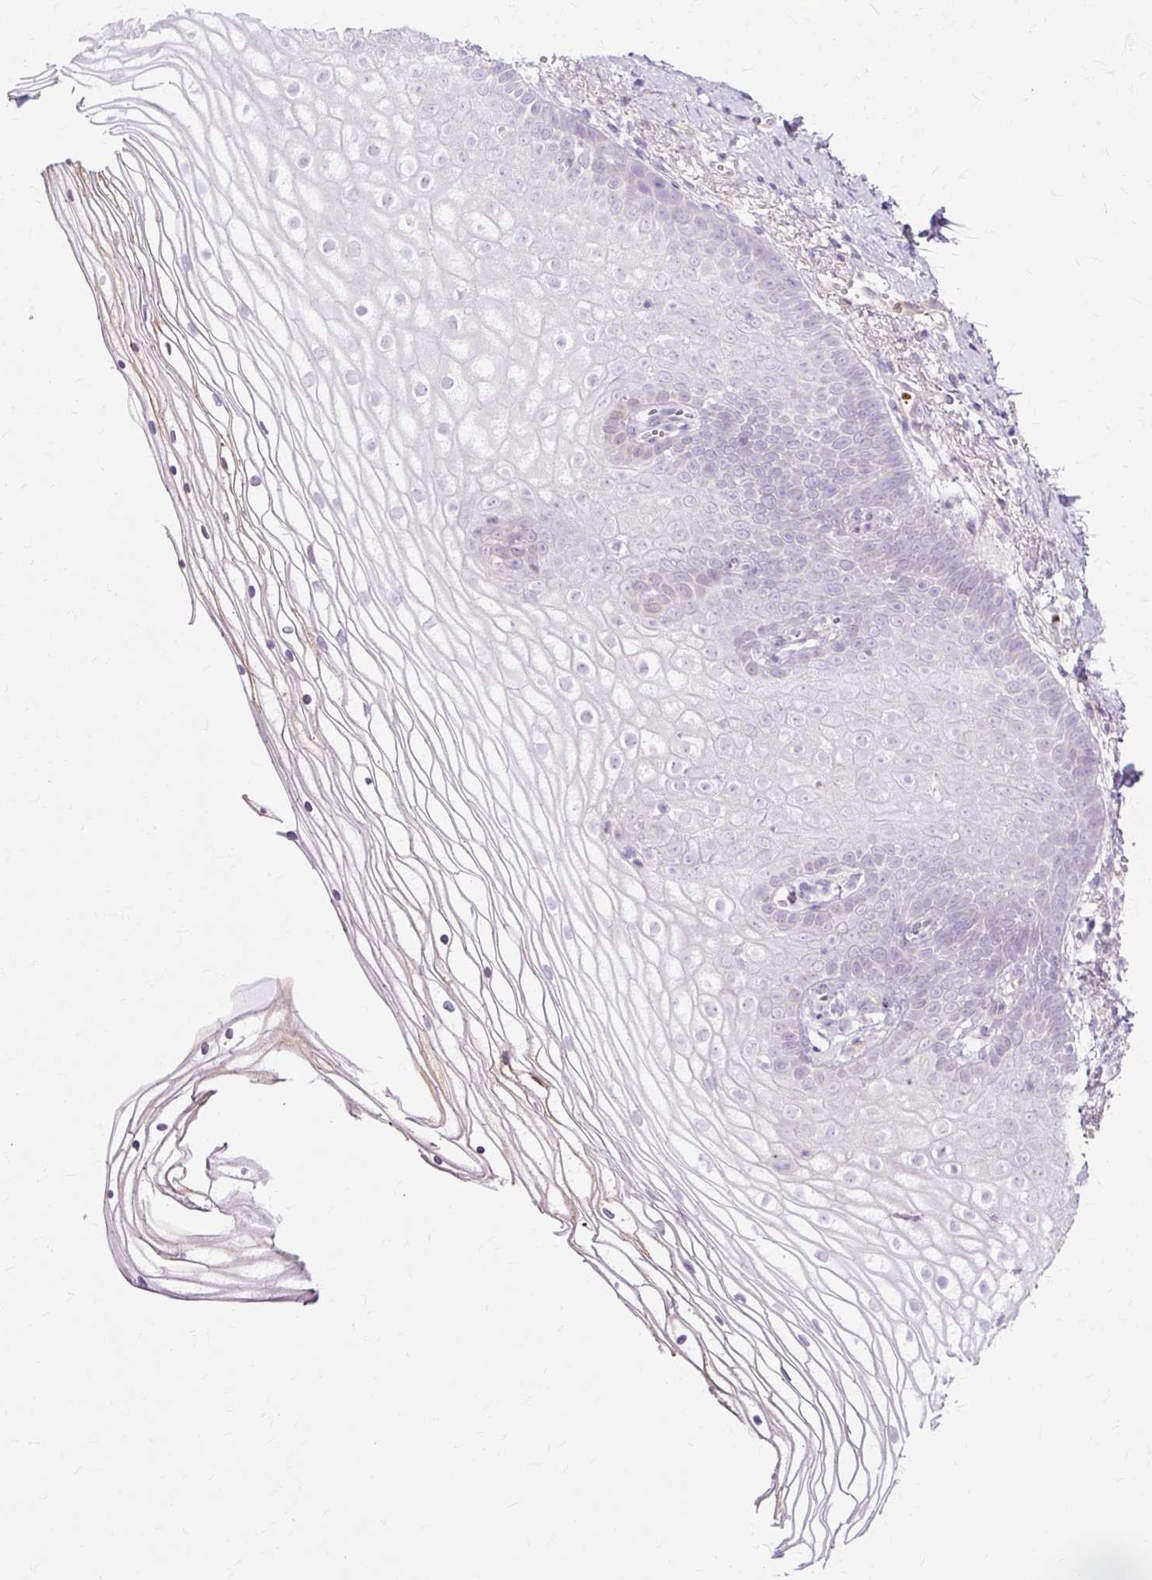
{"staining": {"intensity": "negative", "quantity": "none", "location": "none"}, "tissue": "vagina", "cell_type": "Squamous epithelial cells", "image_type": "normal", "snomed": [{"axis": "morphology", "description": "Normal tissue, NOS"}, {"axis": "topography", "description": "Vagina"}], "caption": "Immunohistochemical staining of unremarkable vagina shows no significant positivity in squamous epithelial cells.", "gene": "DCTN4", "patient": {"sex": "female", "age": 56}}